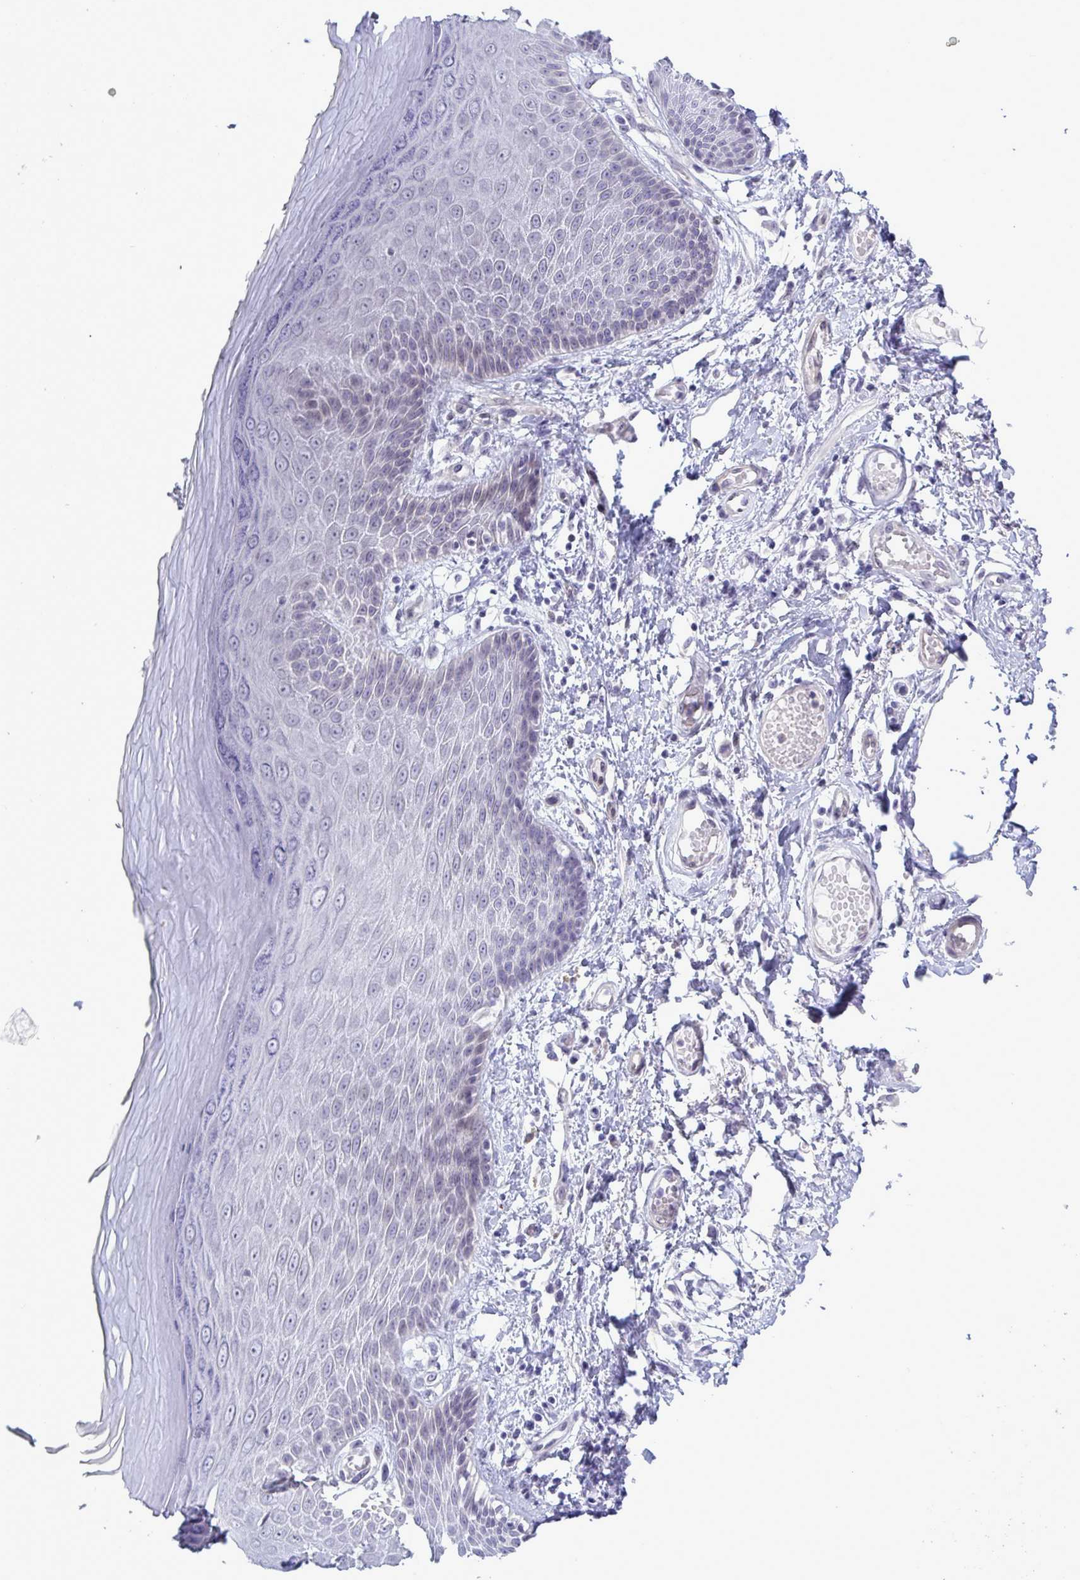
{"staining": {"intensity": "negative", "quantity": "none", "location": "none"}, "tissue": "skin", "cell_type": "Epidermal cells", "image_type": "normal", "snomed": [{"axis": "morphology", "description": "Normal tissue, NOS"}, {"axis": "topography", "description": "Anal"}, {"axis": "topography", "description": "Peripheral nerve tissue"}], "caption": "Immunohistochemistry (IHC) photomicrograph of benign skin stained for a protein (brown), which reveals no staining in epidermal cells. (DAB immunohistochemistry, high magnification).", "gene": "MFSD4A", "patient": {"sex": "male", "age": 78}}